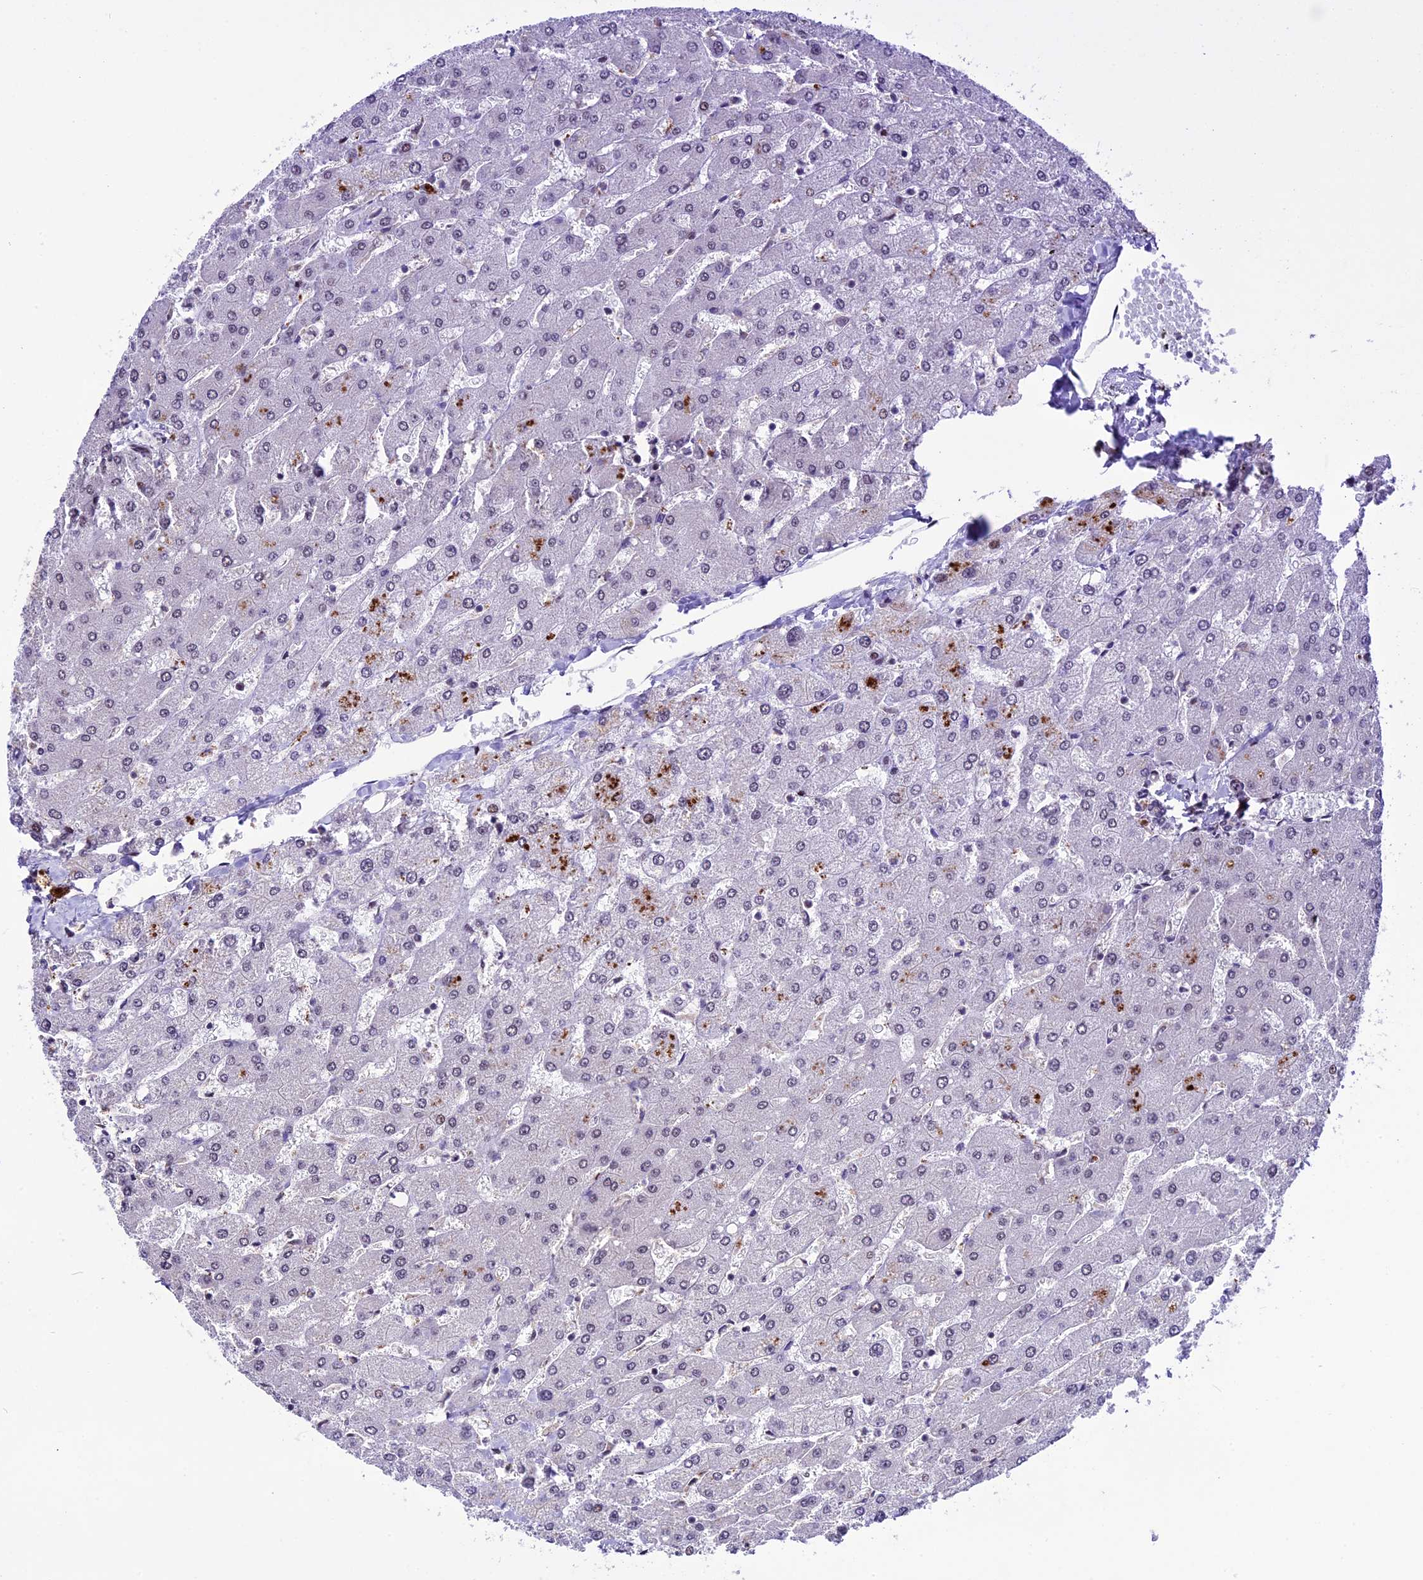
{"staining": {"intensity": "negative", "quantity": "none", "location": "none"}, "tissue": "liver", "cell_type": "Cholangiocytes", "image_type": "normal", "snomed": [{"axis": "morphology", "description": "Normal tissue, NOS"}, {"axis": "topography", "description": "Liver"}], "caption": "Immunohistochemistry (IHC) of benign liver reveals no staining in cholangiocytes. The staining is performed using DAB (3,3'-diaminobenzidine) brown chromogen with nuclei counter-stained in using hematoxylin.", "gene": "TCP11L2", "patient": {"sex": "male", "age": 55}}